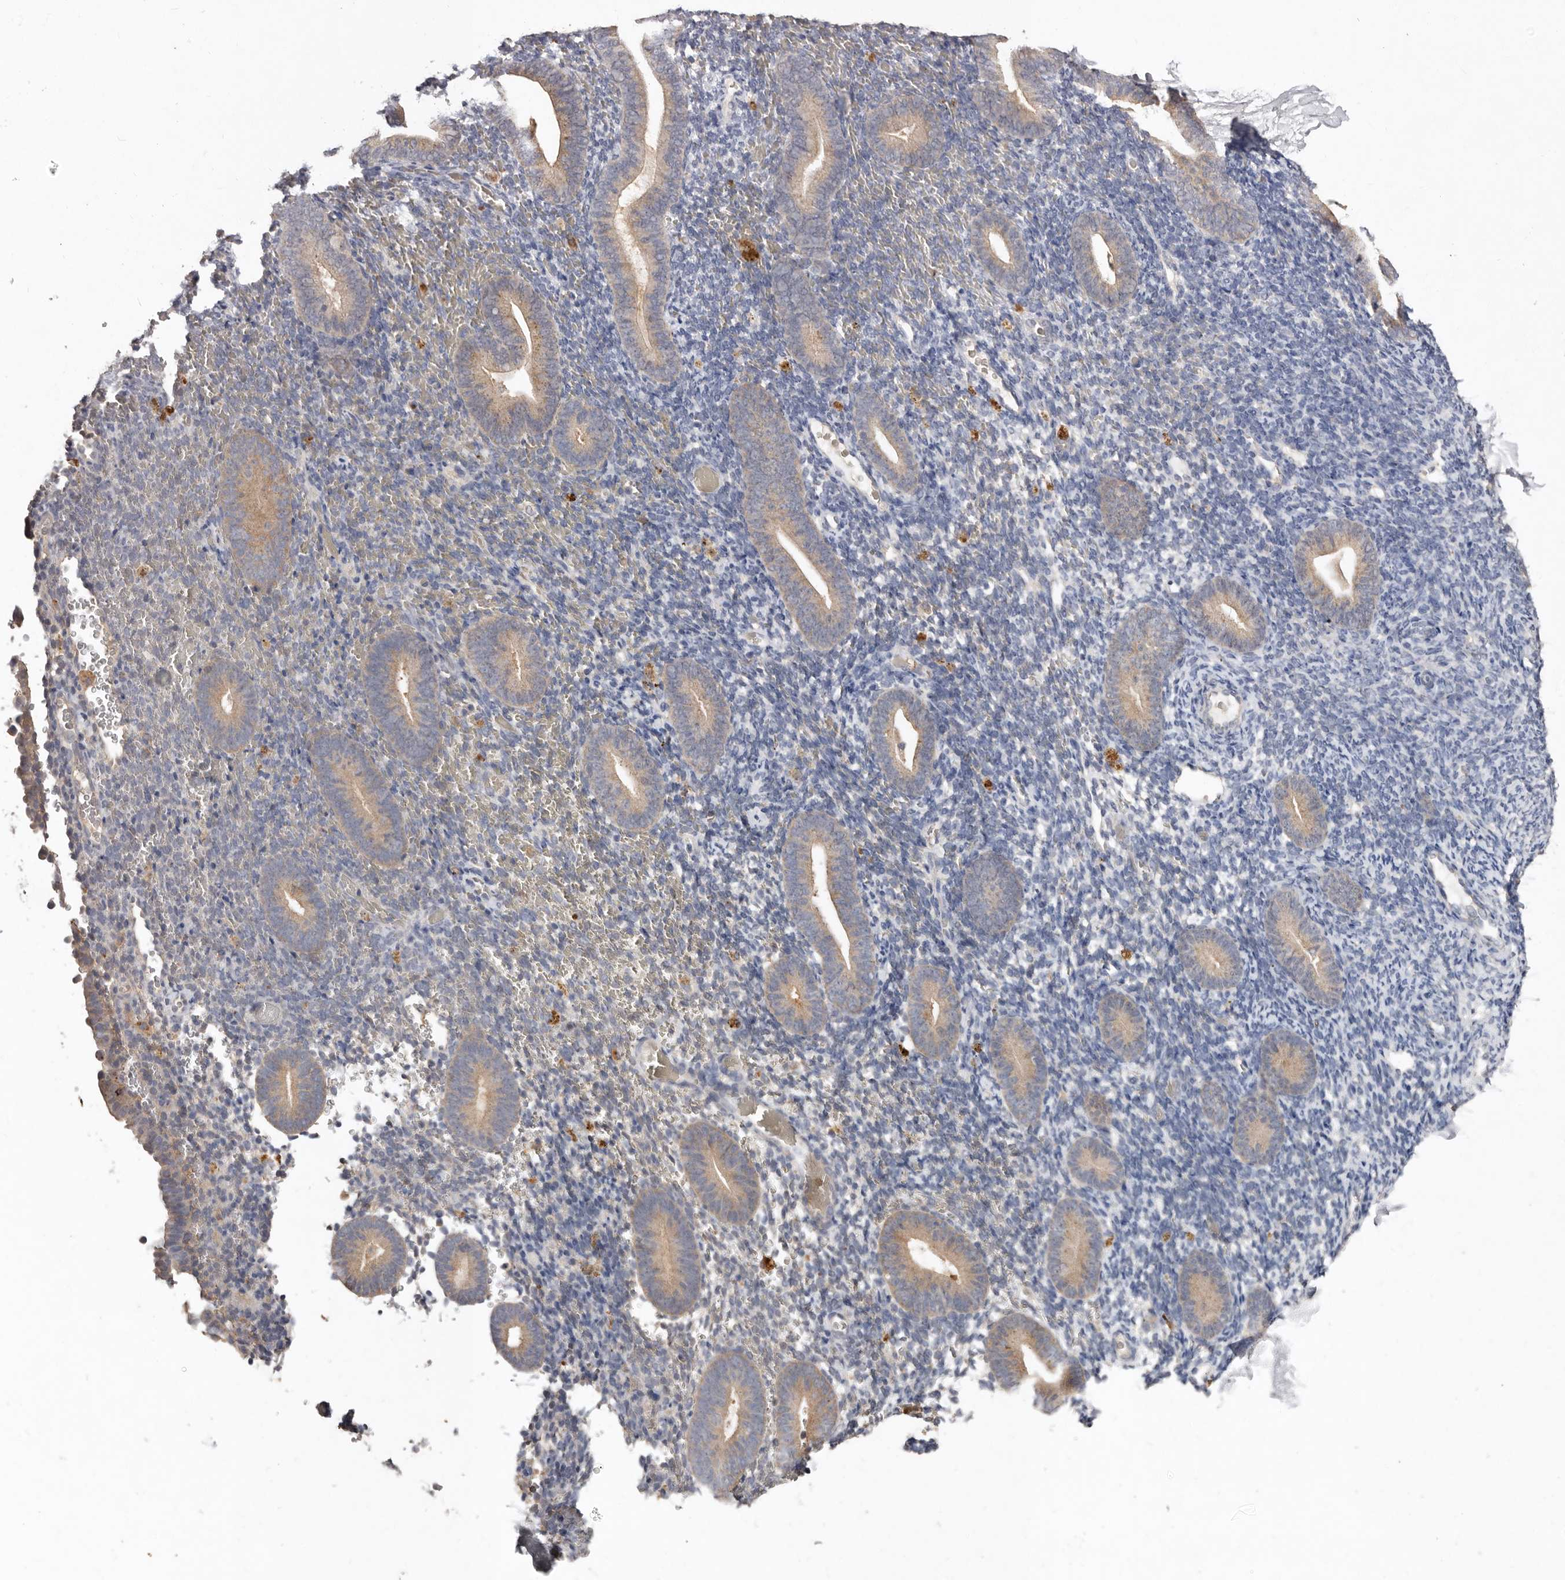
{"staining": {"intensity": "weak", "quantity": "<25%", "location": "cytoplasmic/membranous"}, "tissue": "endometrium", "cell_type": "Cells in endometrial stroma", "image_type": "normal", "snomed": [{"axis": "morphology", "description": "Normal tissue, NOS"}, {"axis": "topography", "description": "Endometrium"}], "caption": "This is an IHC micrograph of normal human endometrium. There is no staining in cells in endometrial stroma.", "gene": "EDEM1", "patient": {"sex": "female", "age": 51}}